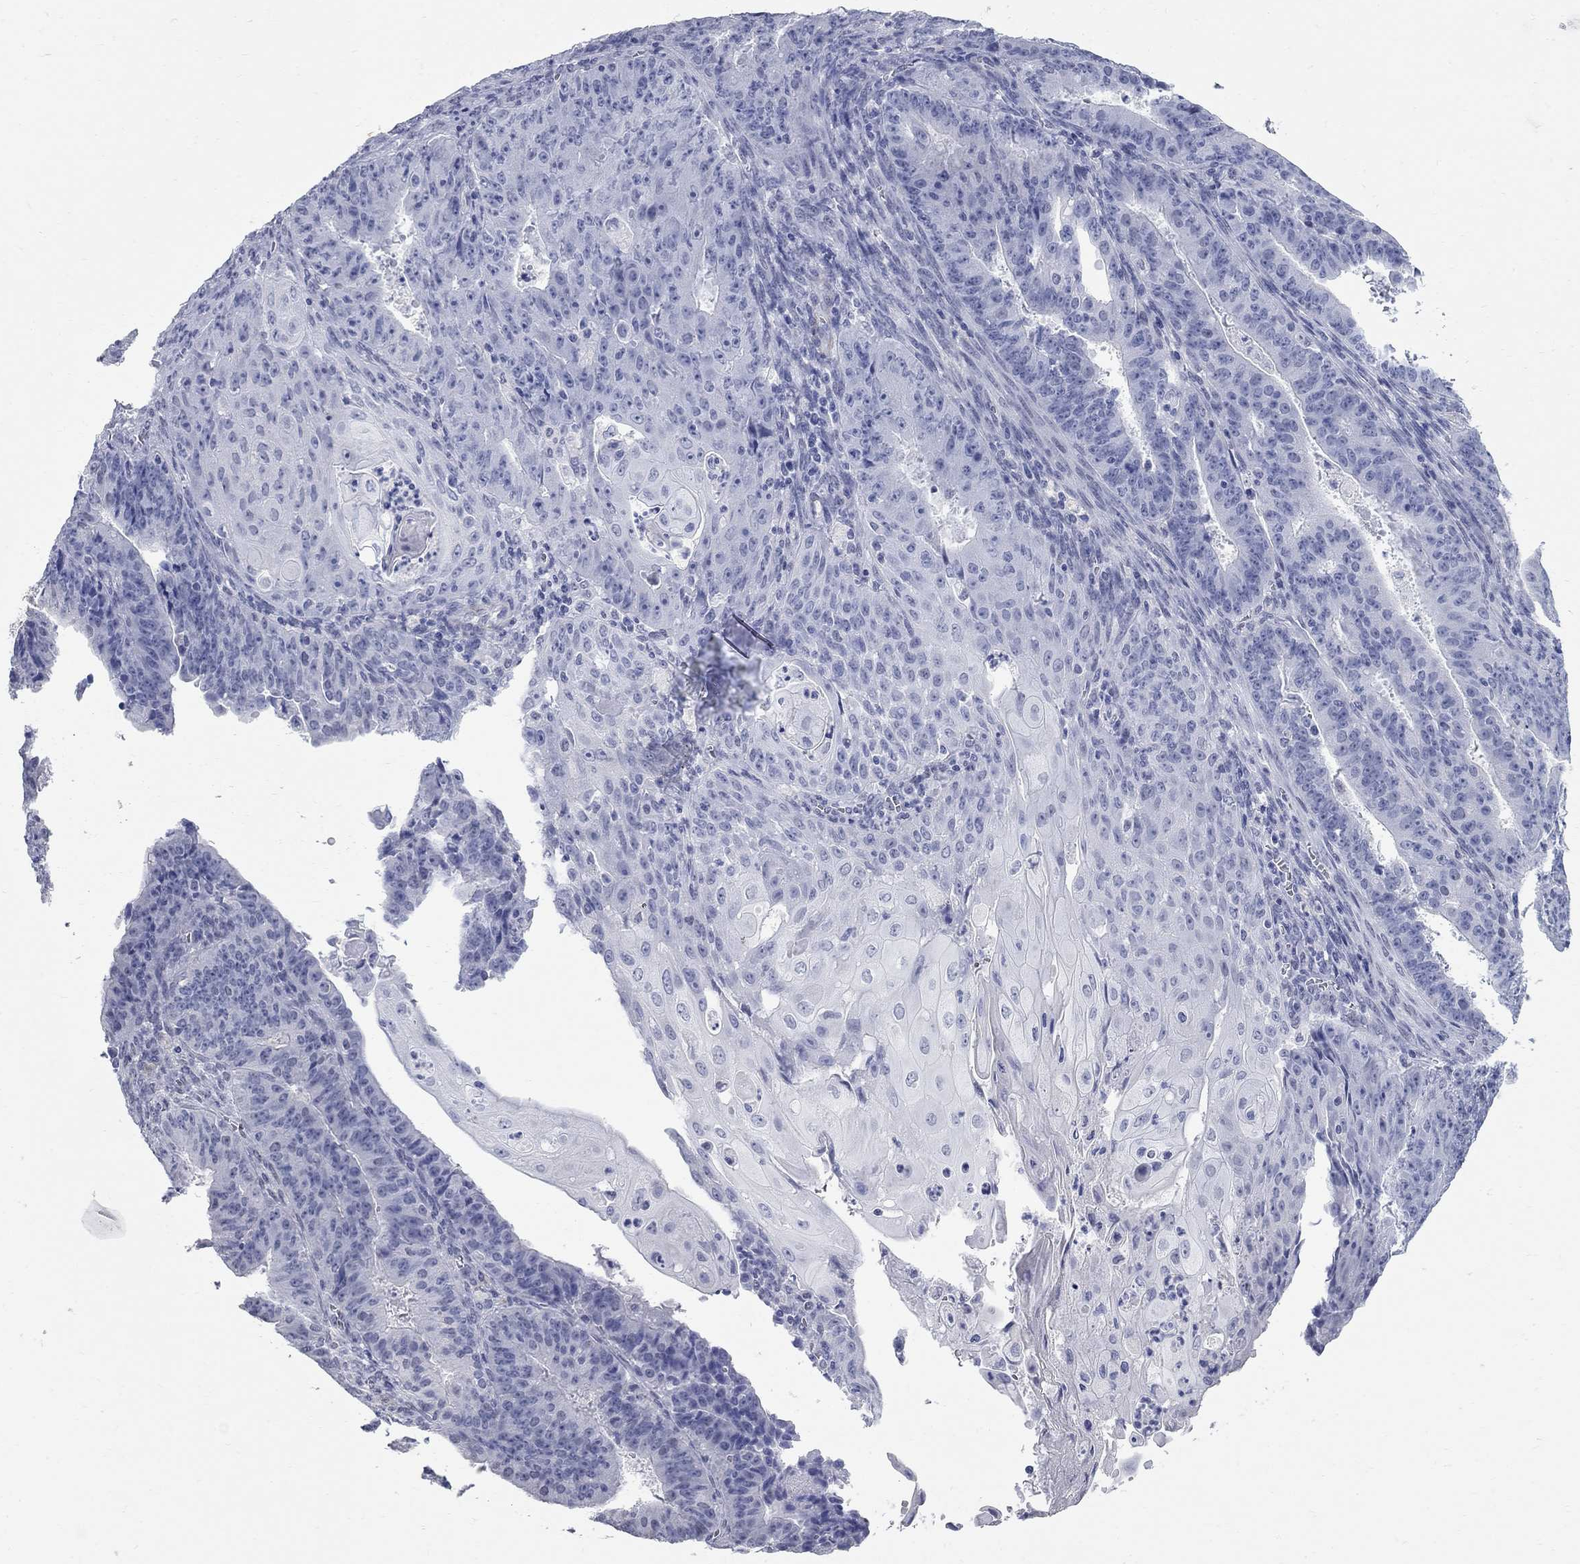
{"staining": {"intensity": "negative", "quantity": "none", "location": "none"}, "tissue": "ovarian cancer", "cell_type": "Tumor cells", "image_type": "cancer", "snomed": [{"axis": "morphology", "description": "Carcinoma, endometroid"}, {"axis": "topography", "description": "Ovary"}], "caption": "There is no significant positivity in tumor cells of ovarian cancer.", "gene": "BPIFB1", "patient": {"sex": "female", "age": 42}}